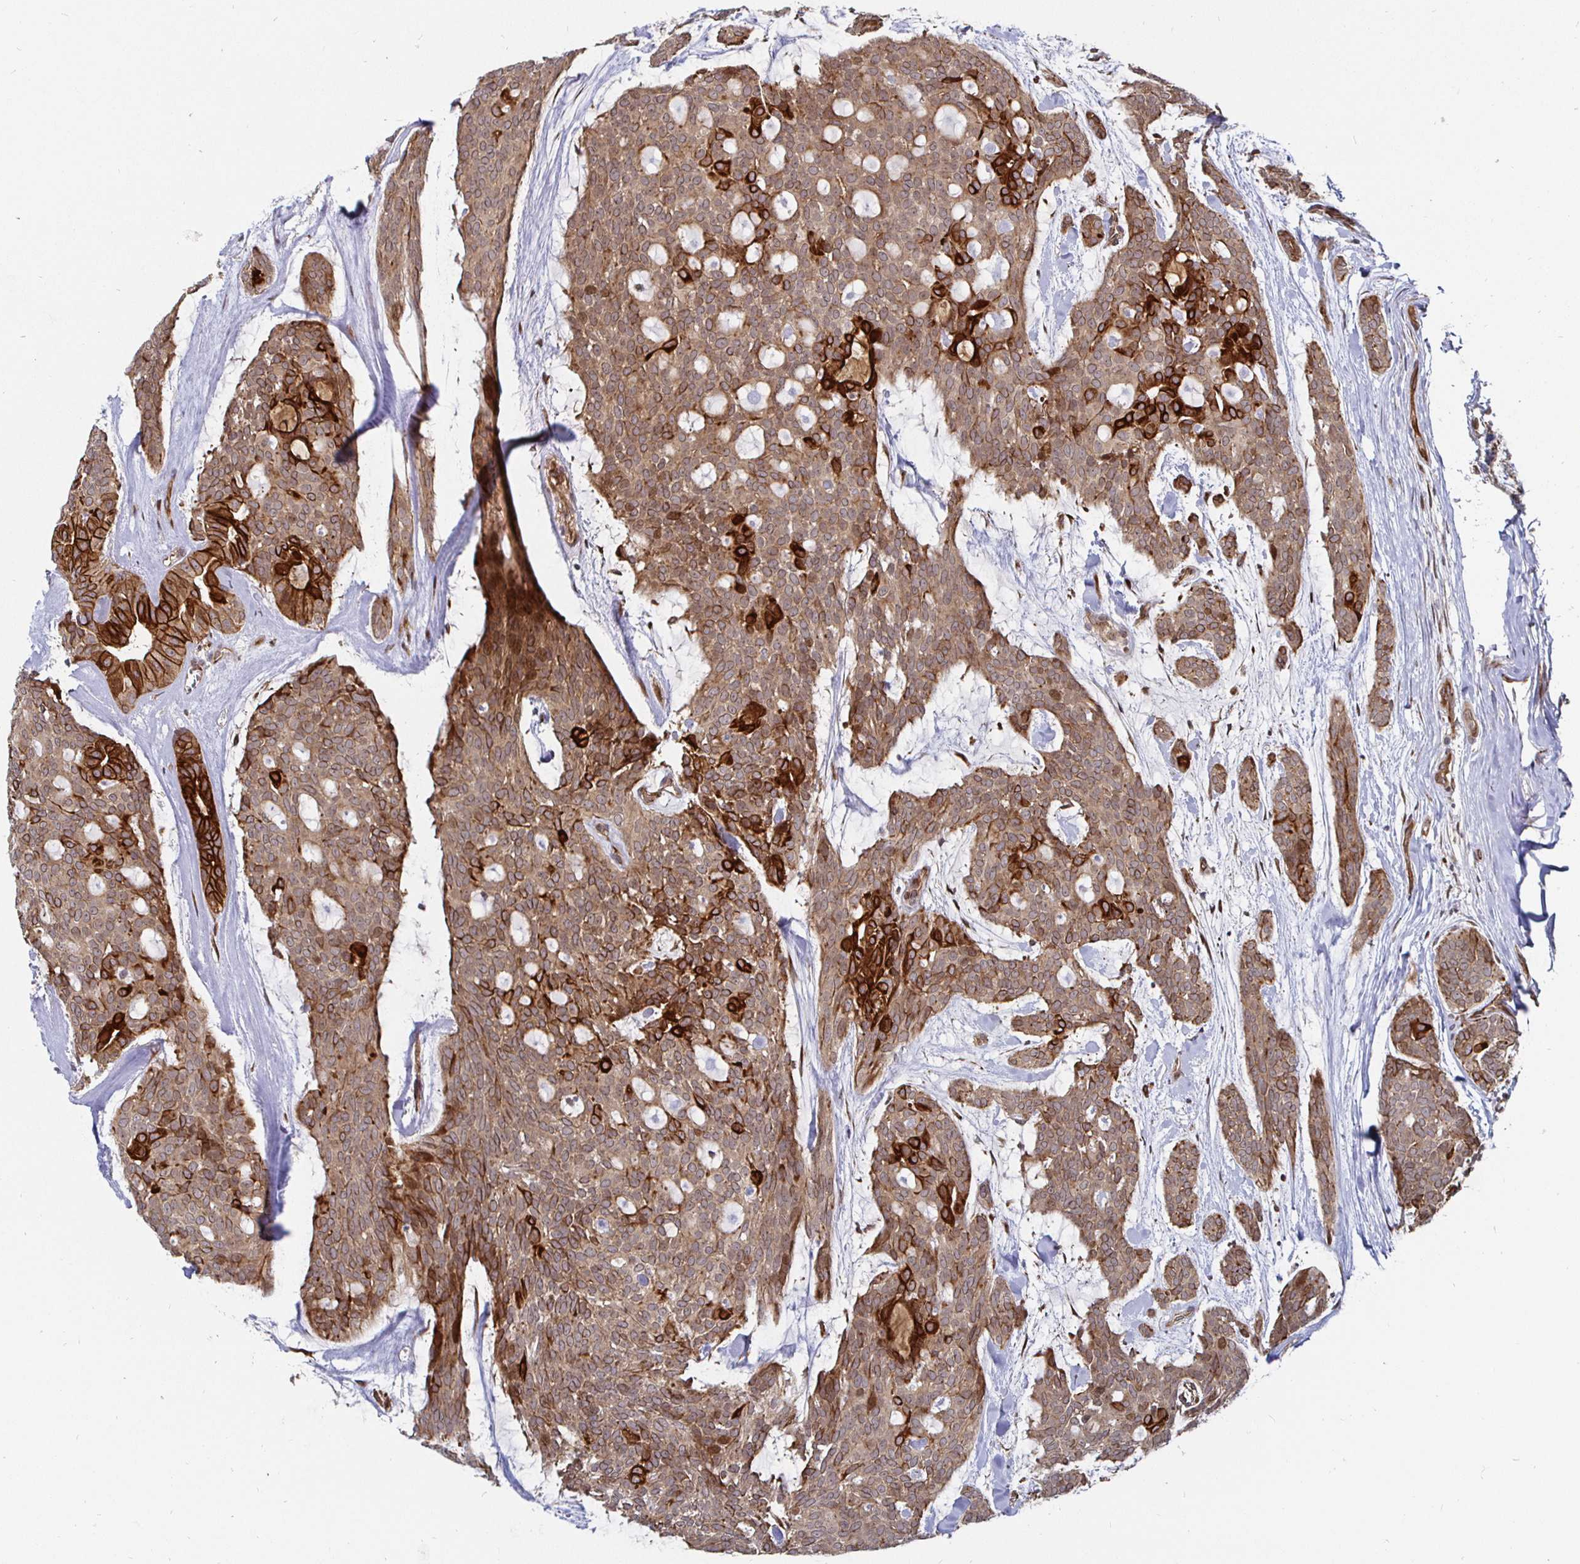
{"staining": {"intensity": "strong", "quantity": "25%-75%", "location": "cytoplasmic/membranous"}, "tissue": "head and neck cancer", "cell_type": "Tumor cells", "image_type": "cancer", "snomed": [{"axis": "morphology", "description": "Adenocarcinoma, NOS"}, {"axis": "topography", "description": "Head-Neck"}], "caption": "IHC of human head and neck cancer exhibits high levels of strong cytoplasmic/membranous staining in approximately 25%-75% of tumor cells. Using DAB (3,3'-diaminobenzidine) (brown) and hematoxylin (blue) stains, captured at high magnification using brightfield microscopy.", "gene": "TBKBP1", "patient": {"sex": "male", "age": 66}}